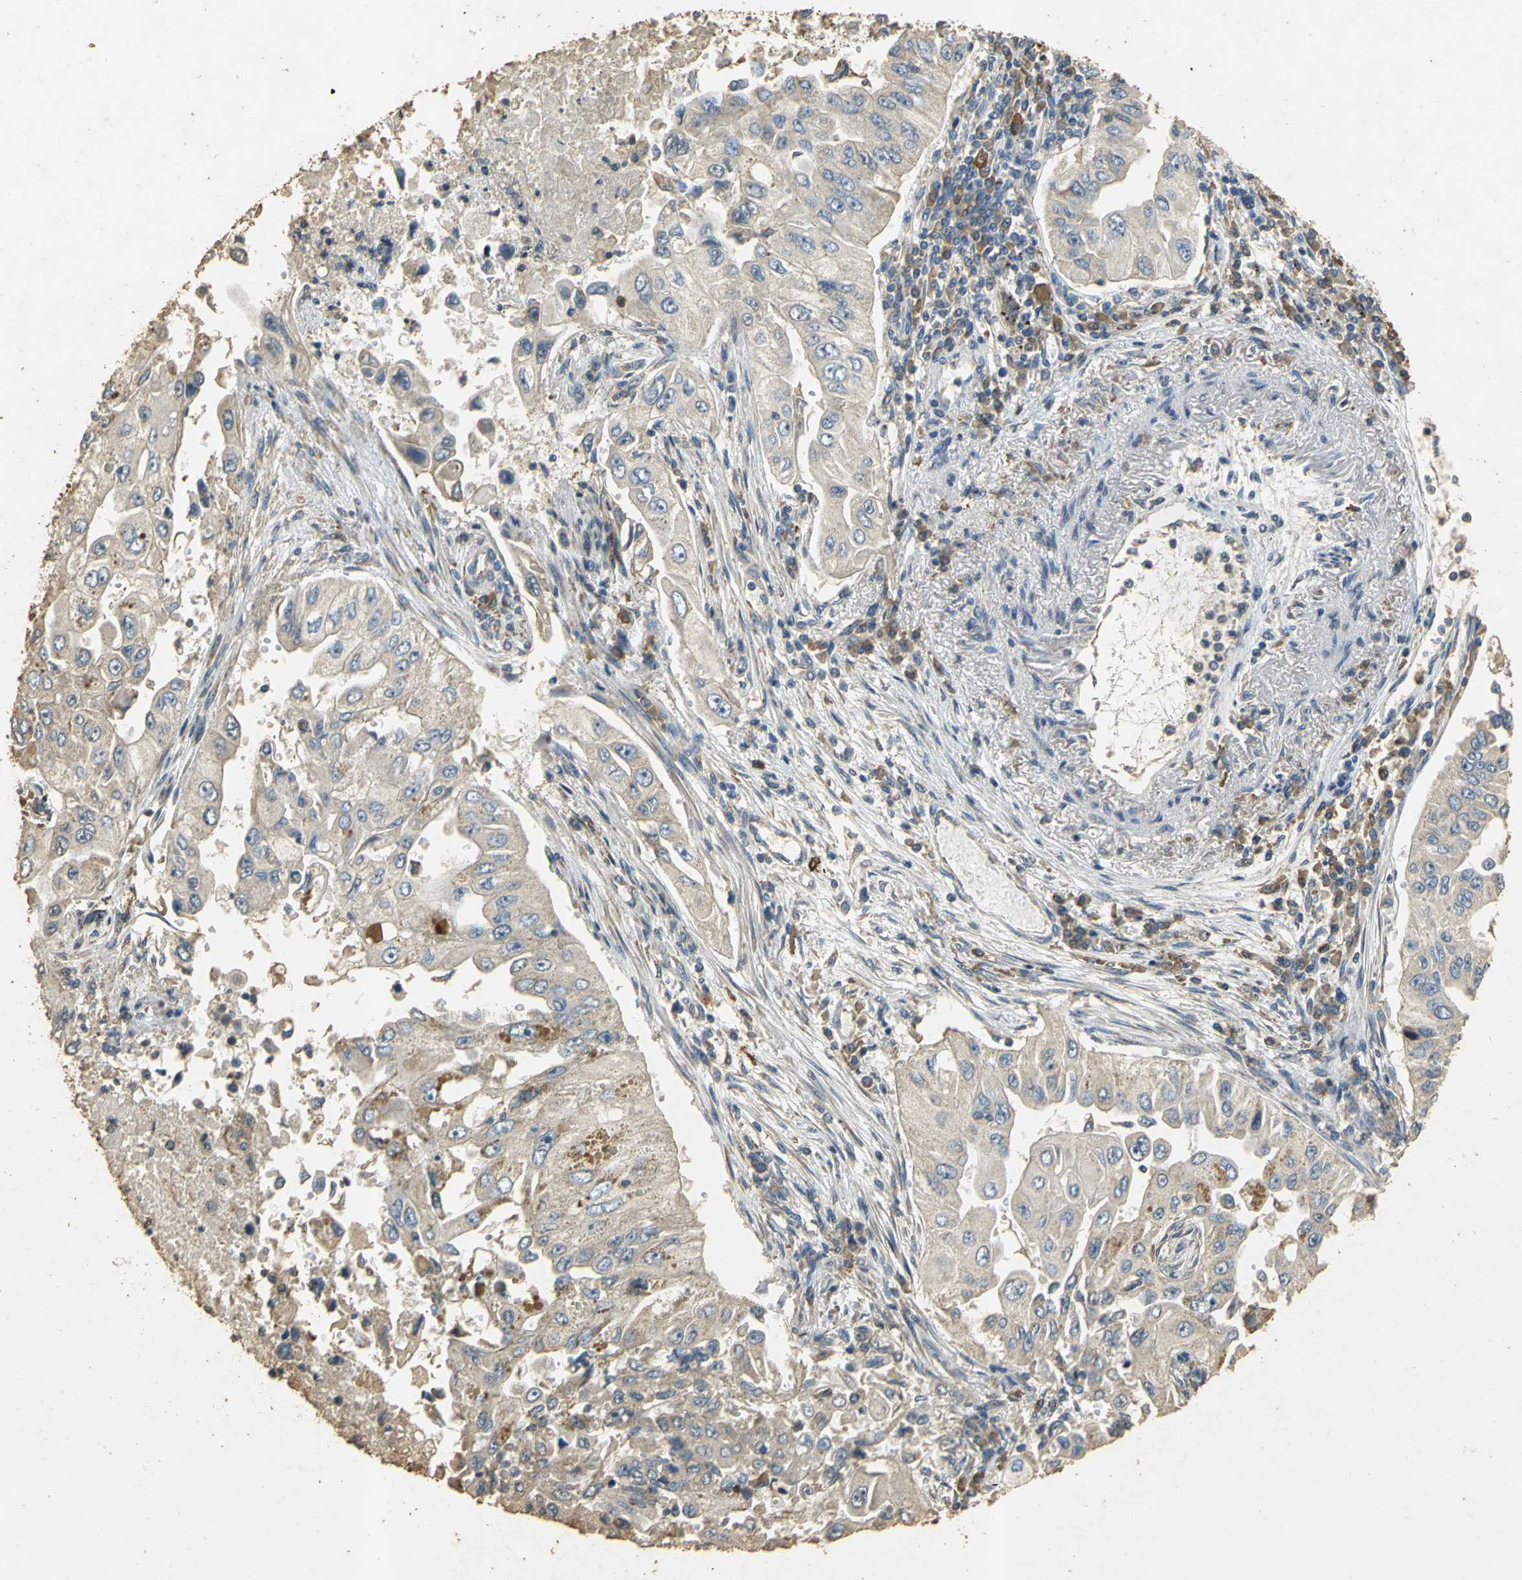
{"staining": {"intensity": "weak", "quantity": "25%-75%", "location": "cytoplasmic/membranous"}, "tissue": "lung cancer", "cell_type": "Tumor cells", "image_type": "cancer", "snomed": [{"axis": "morphology", "description": "Adenocarcinoma, NOS"}, {"axis": "topography", "description": "Lung"}], "caption": "Lung cancer (adenocarcinoma) was stained to show a protein in brown. There is low levels of weak cytoplasmic/membranous expression in about 25%-75% of tumor cells. (DAB (3,3'-diaminobenzidine) = brown stain, brightfield microscopy at high magnification).", "gene": "ACSL4", "patient": {"sex": "male", "age": 84}}